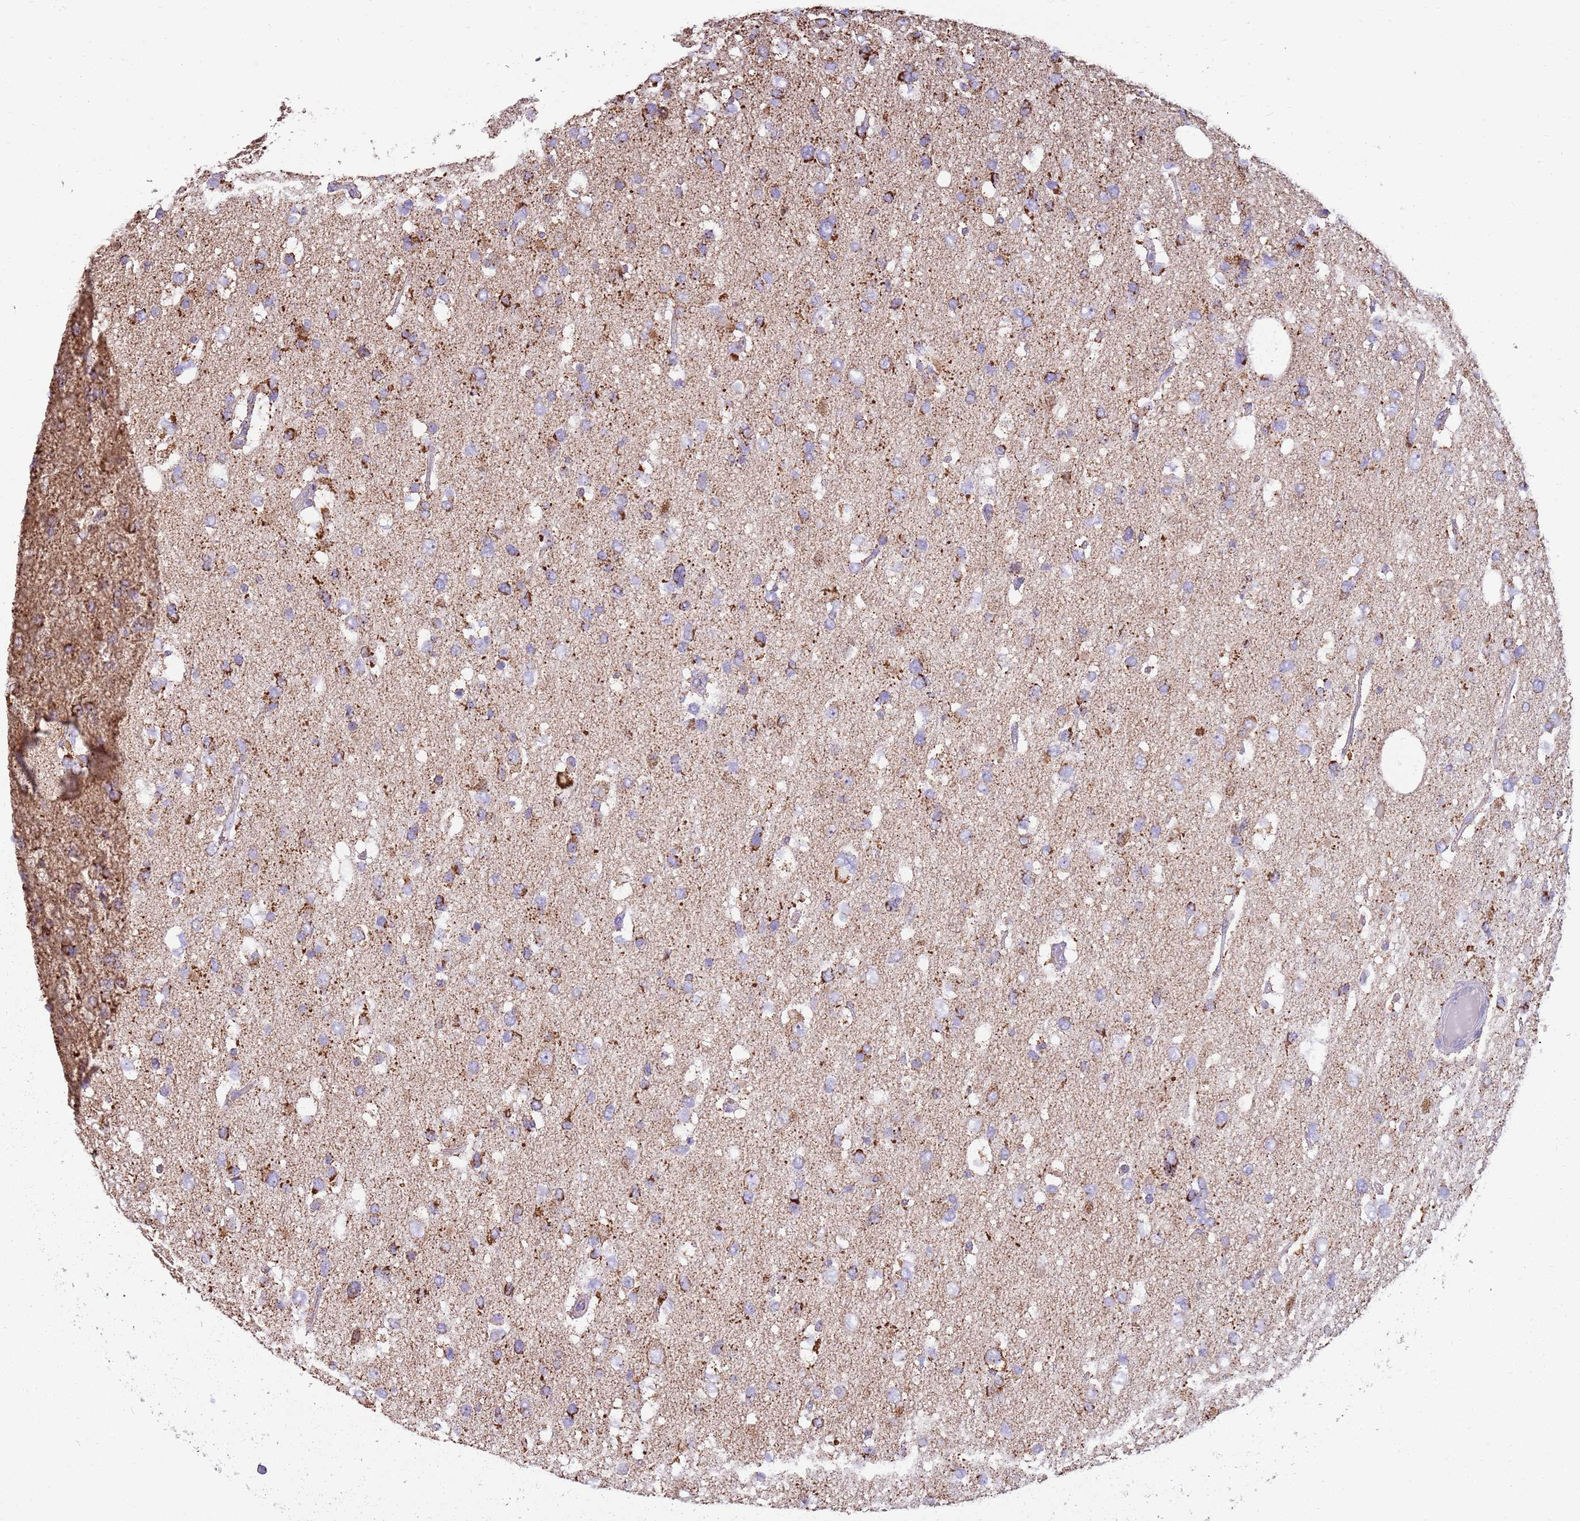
{"staining": {"intensity": "strong", "quantity": "25%-75%", "location": "cytoplasmic/membranous"}, "tissue": "glioma", "cell_type": "Tumor cells", "image_type": "cancer", "snomed": [{"axis": "morphology", "description": "Glioma, malignant, High grade"}, {"axis": "topography", "description": "Brain"}], "caption": "Protein expression analysis of human glioma reveals strong cytoplasmic/membranous positivity in approximately 25%-75% of tumor cells.", "gene": "TTLL1", "patient": {"sex": "male", "age": 53}}